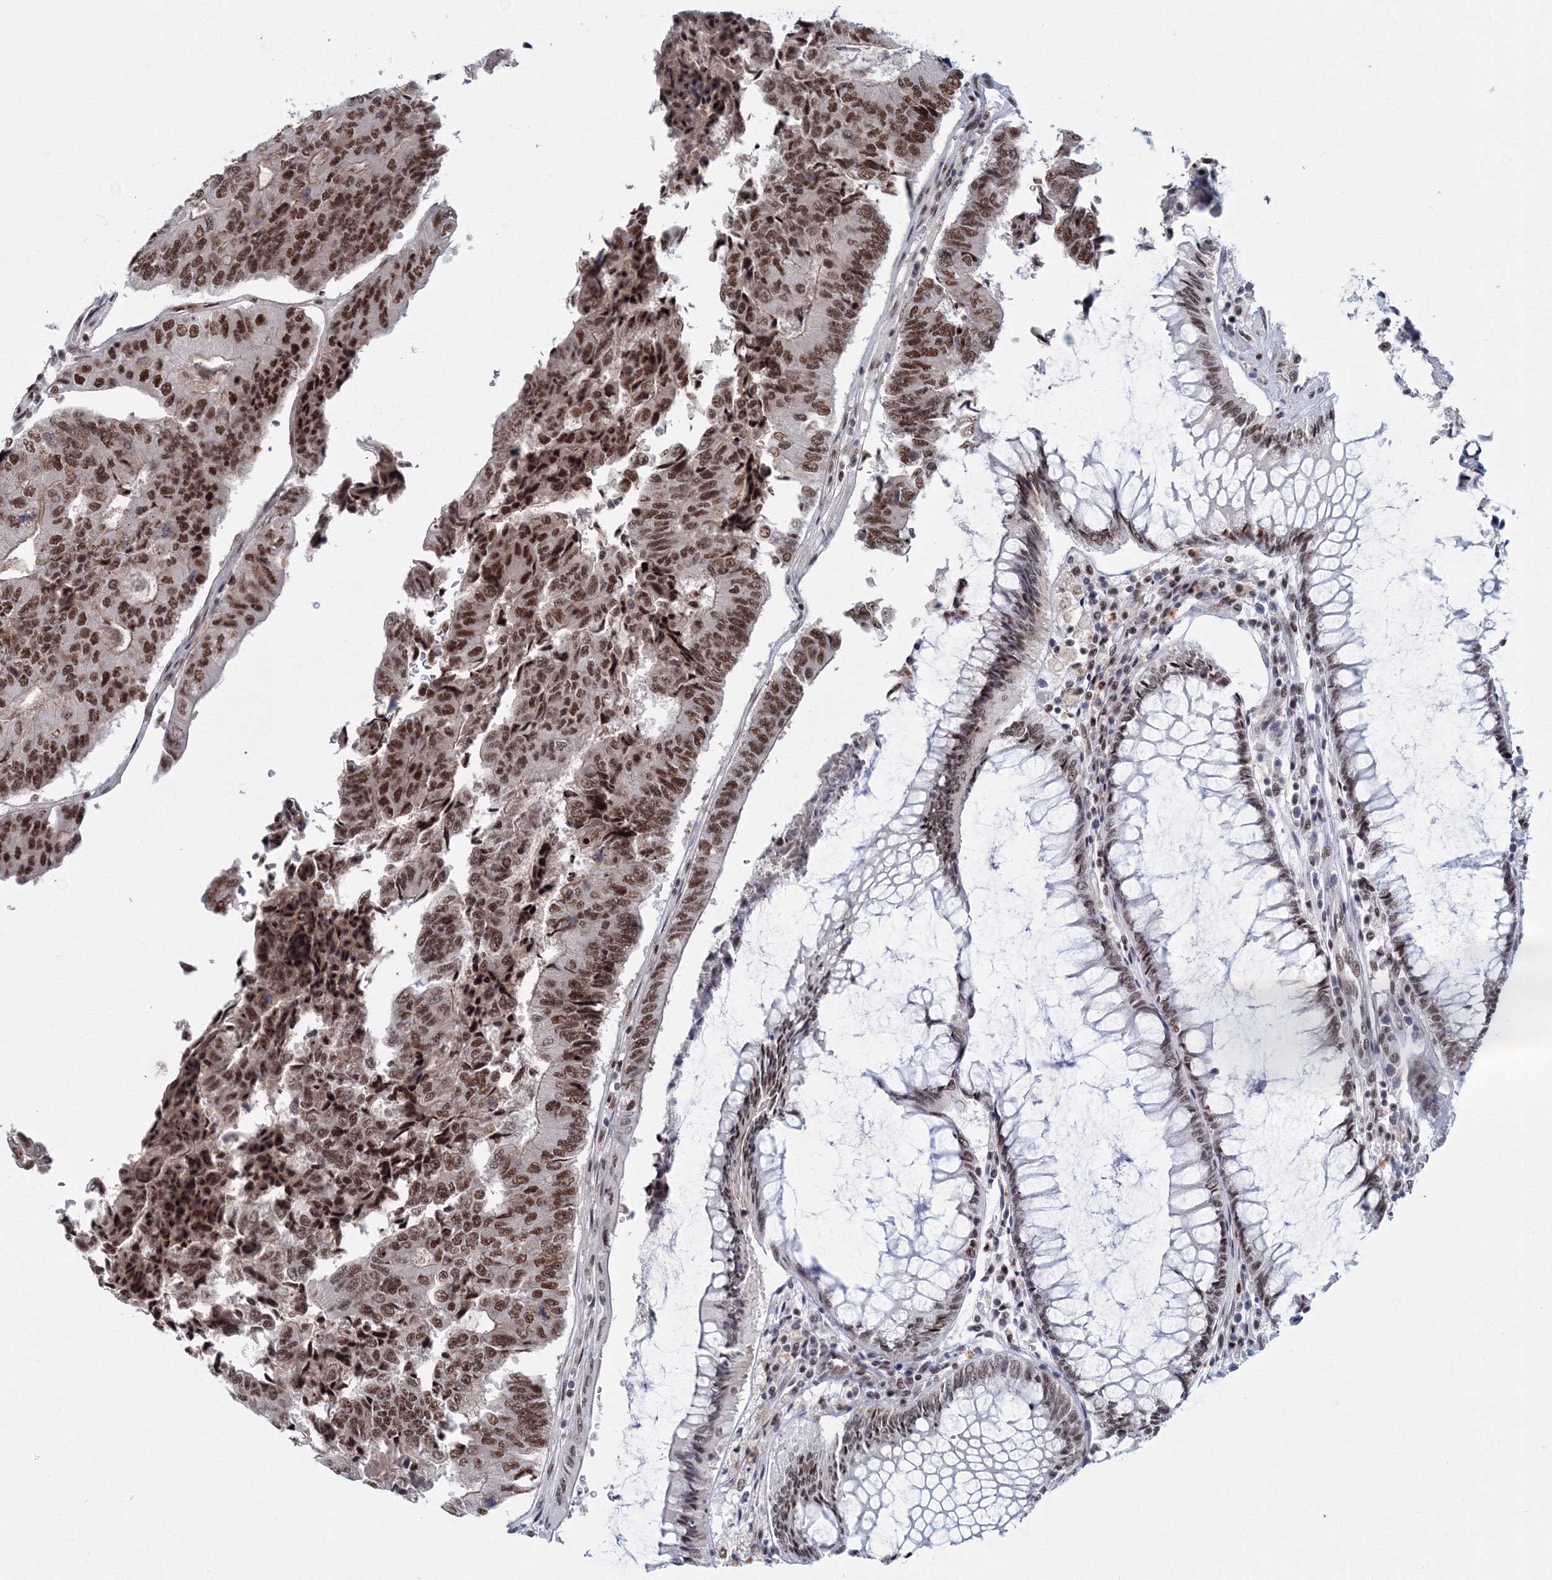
{"staining": {"intensity": "strong", "quantity": ">75%", "location": "nuclear"}, "tissue": "colorectal cancer", "cell_type": "Tumor cells", "image_type": "cancer", "snomed": [{"axis": "morphology", "description": "Adenocarcinoma, NOS"}, {"axis": "topography", "description": "Colon"}], "caption": "Human colorectal cancer (adenocarcinoma) stained with a brown dye displays strong nuclear positive positivity in approximately >75% of tumor cells.", "gene": "SF3B6", "patient": {"sex": "female", "age": 67}}